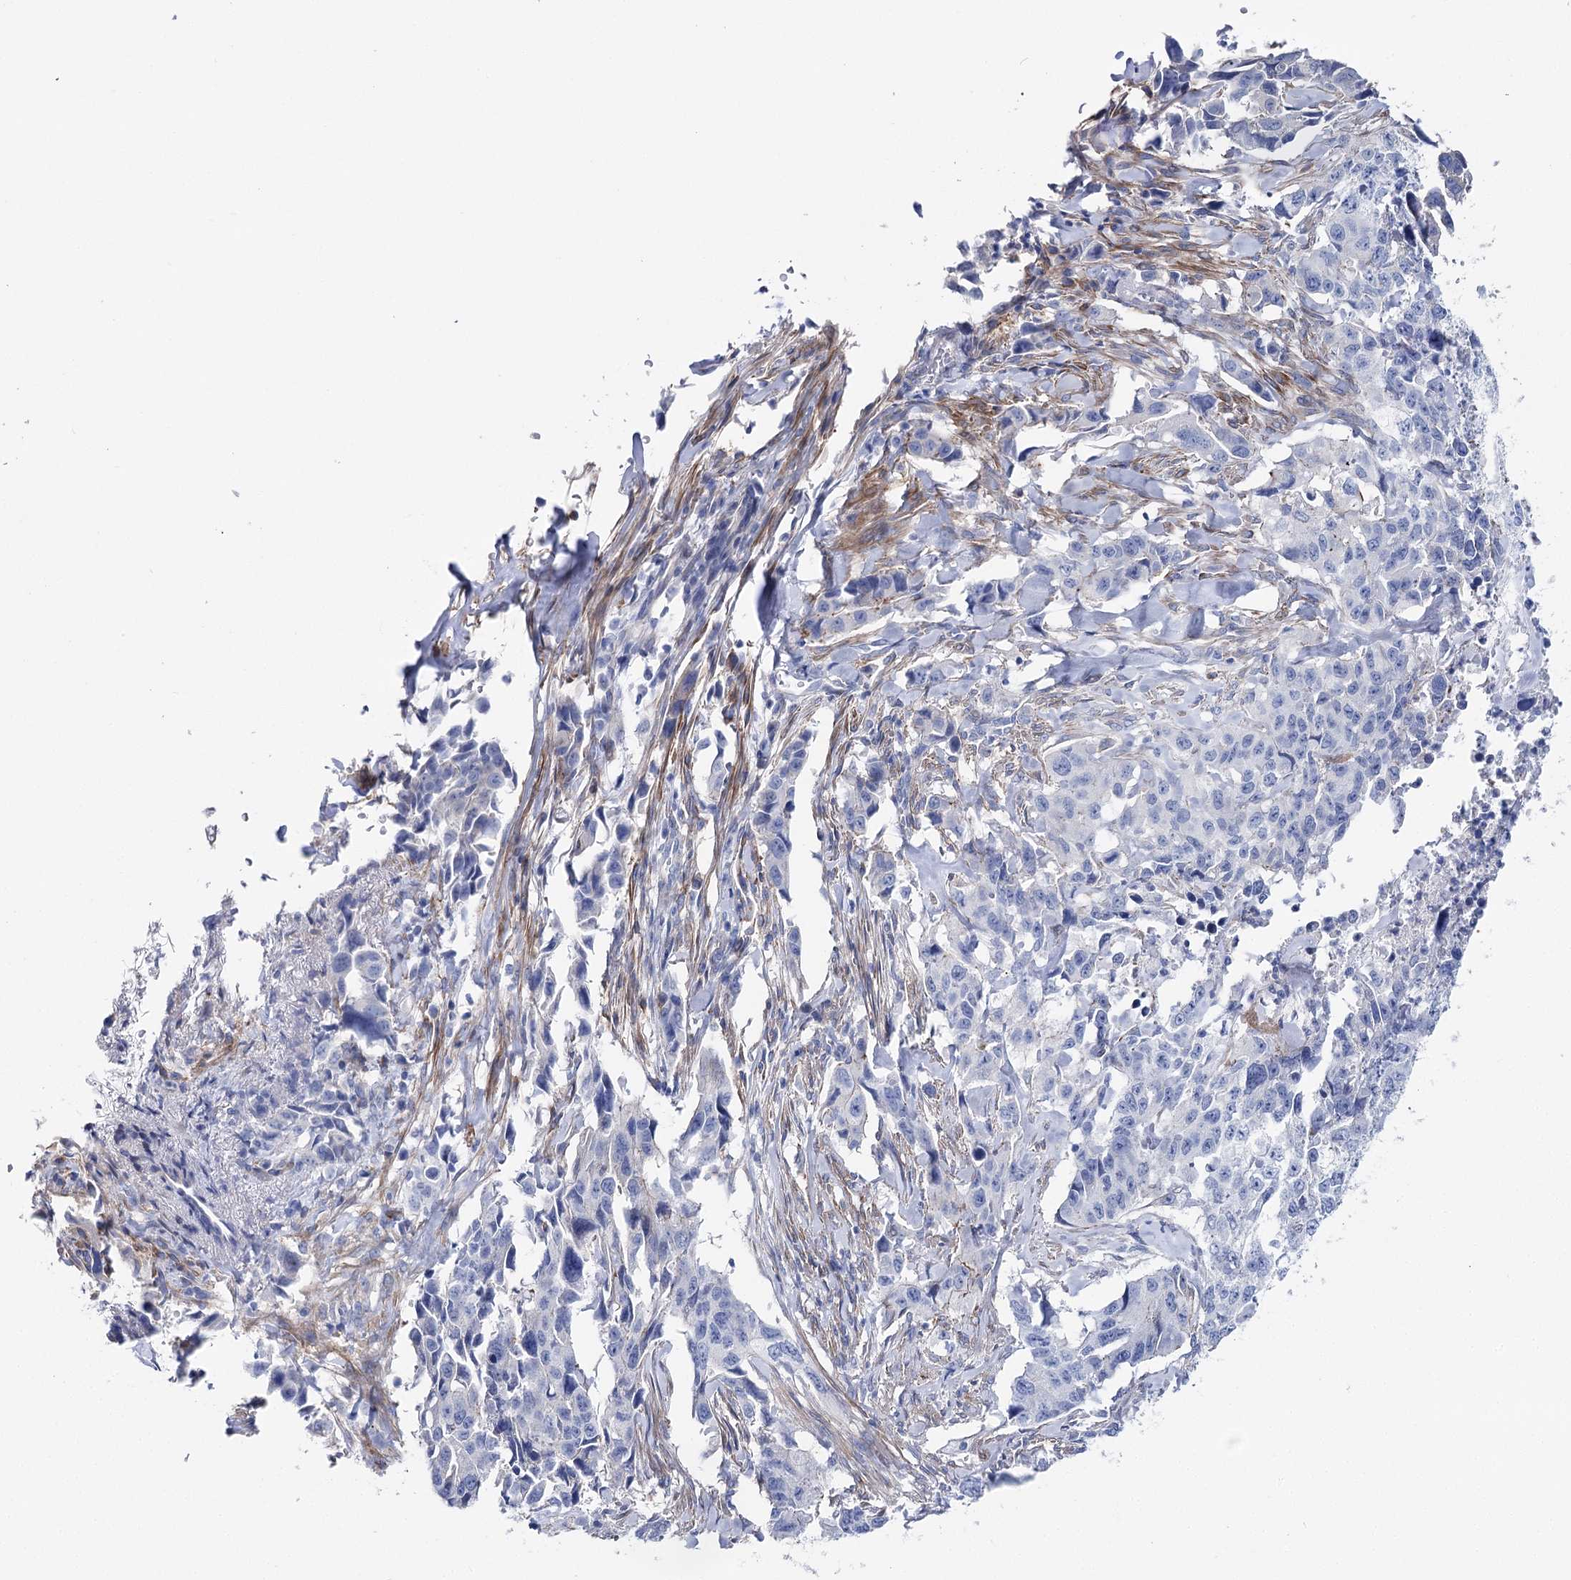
{"staining": {"intensity": "negative", "quantity": "none", "location": "none"}, "tissue": "lung cancer", "cell_type": "Tumor cells", "image_type": "cancer", "snomed": [{"axis": "morphology", "description": "Adenocarcinoma, NOS"}, {"axis": "topography", "description": "Lung"}], "caption": "IHC of lung cancer exhibits no positivity in tumor cells.", "gene": "ANKRD23", "patient": {"sex": "female", "age": 51}}